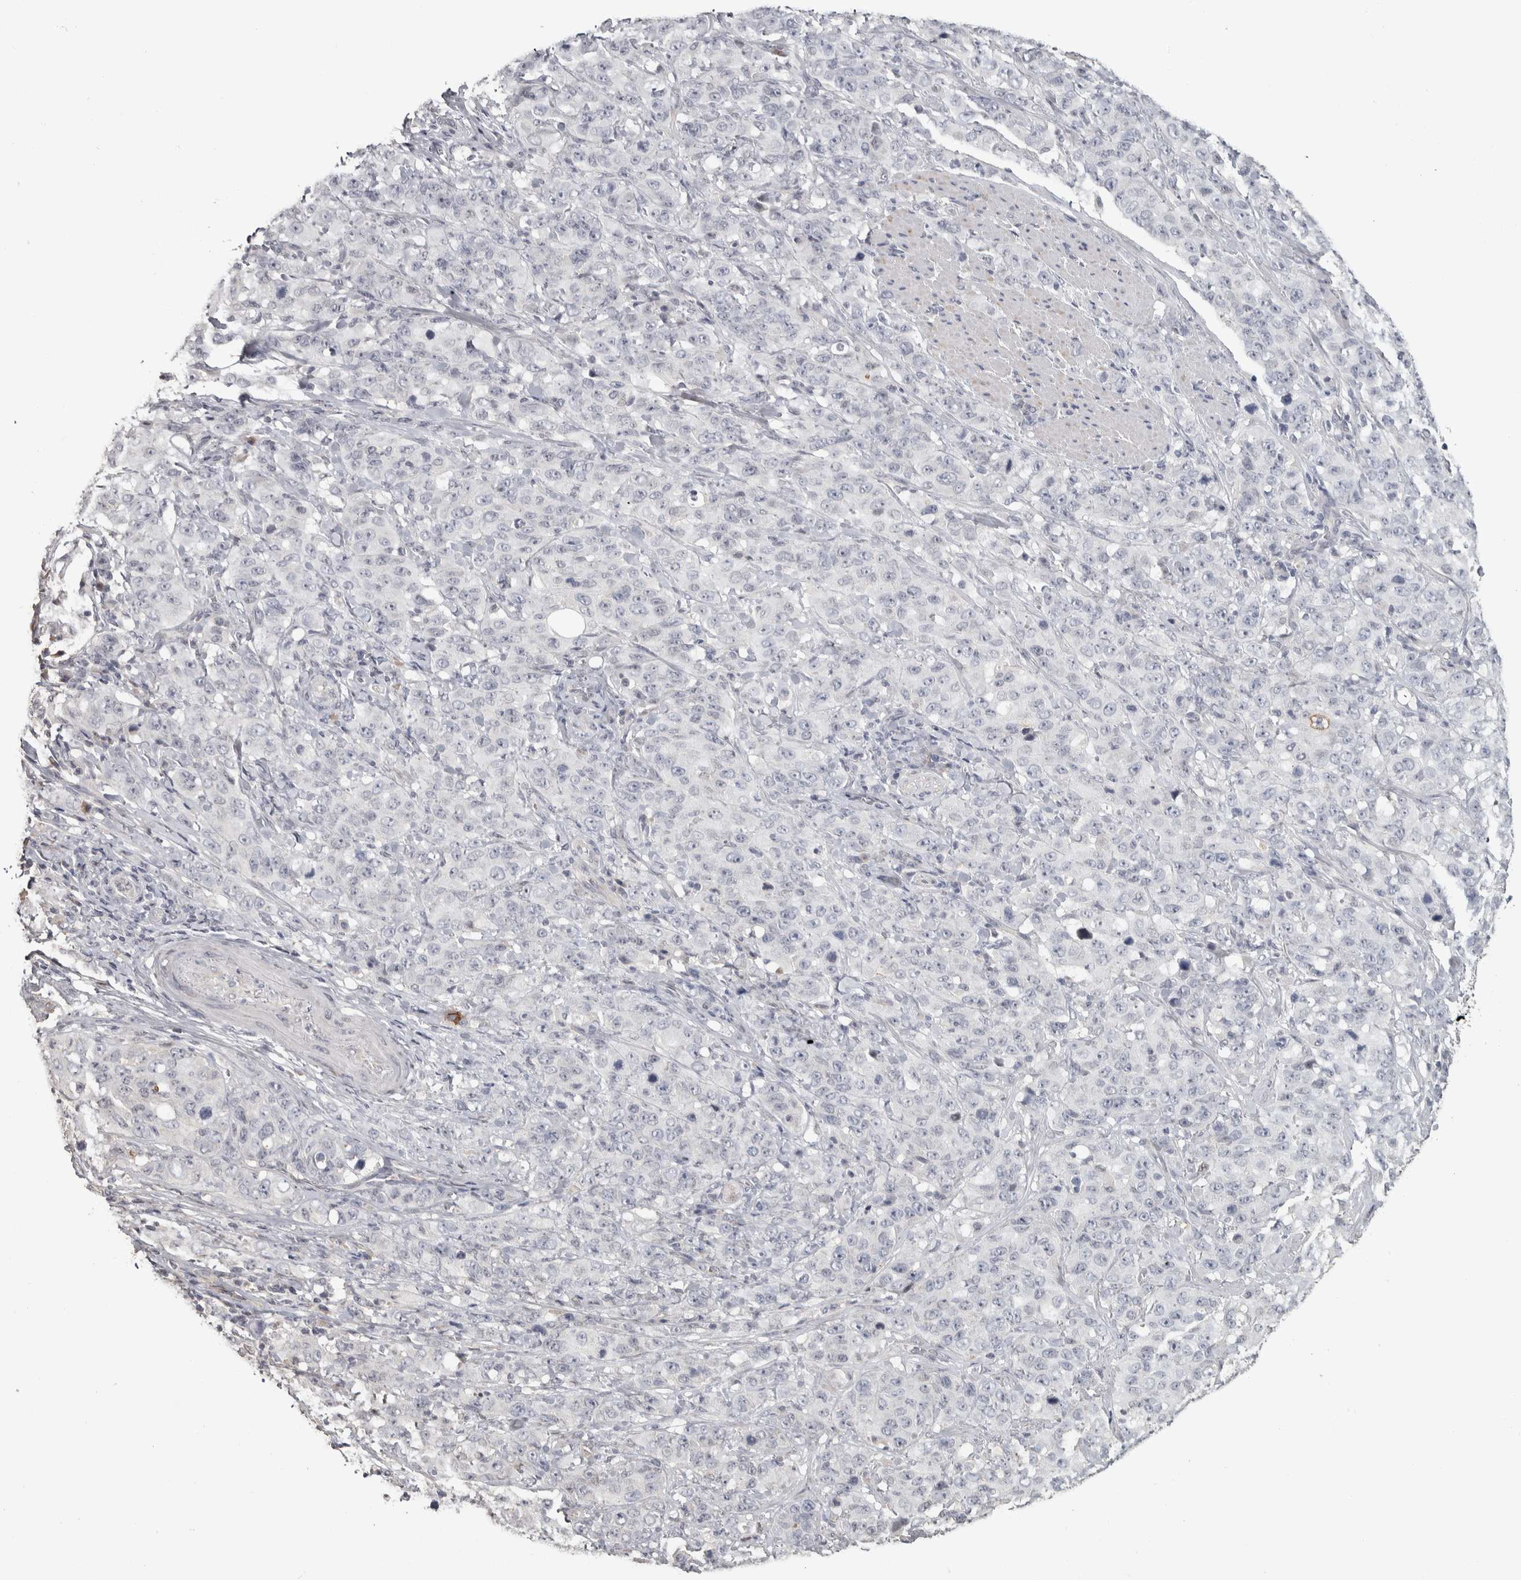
{"staining": {"intensity": "negative", "quantity": "none", "location": "none"}, "tissue": "stomach cancer", "cell_type": "Tumor cells", "image_type": "cancer", "snomed": [{"axis": "morphology", "description": "Adenocarcinoma, NOS"}, {"axis": "topography", "description": "Stomach"}], "caption": "This is an IHC micrograph of stomach adenocarcinoma. There is no positivity in tumor cells.", "gene": "NECAB1", "patient": {"sex": "male", "age": 48}}